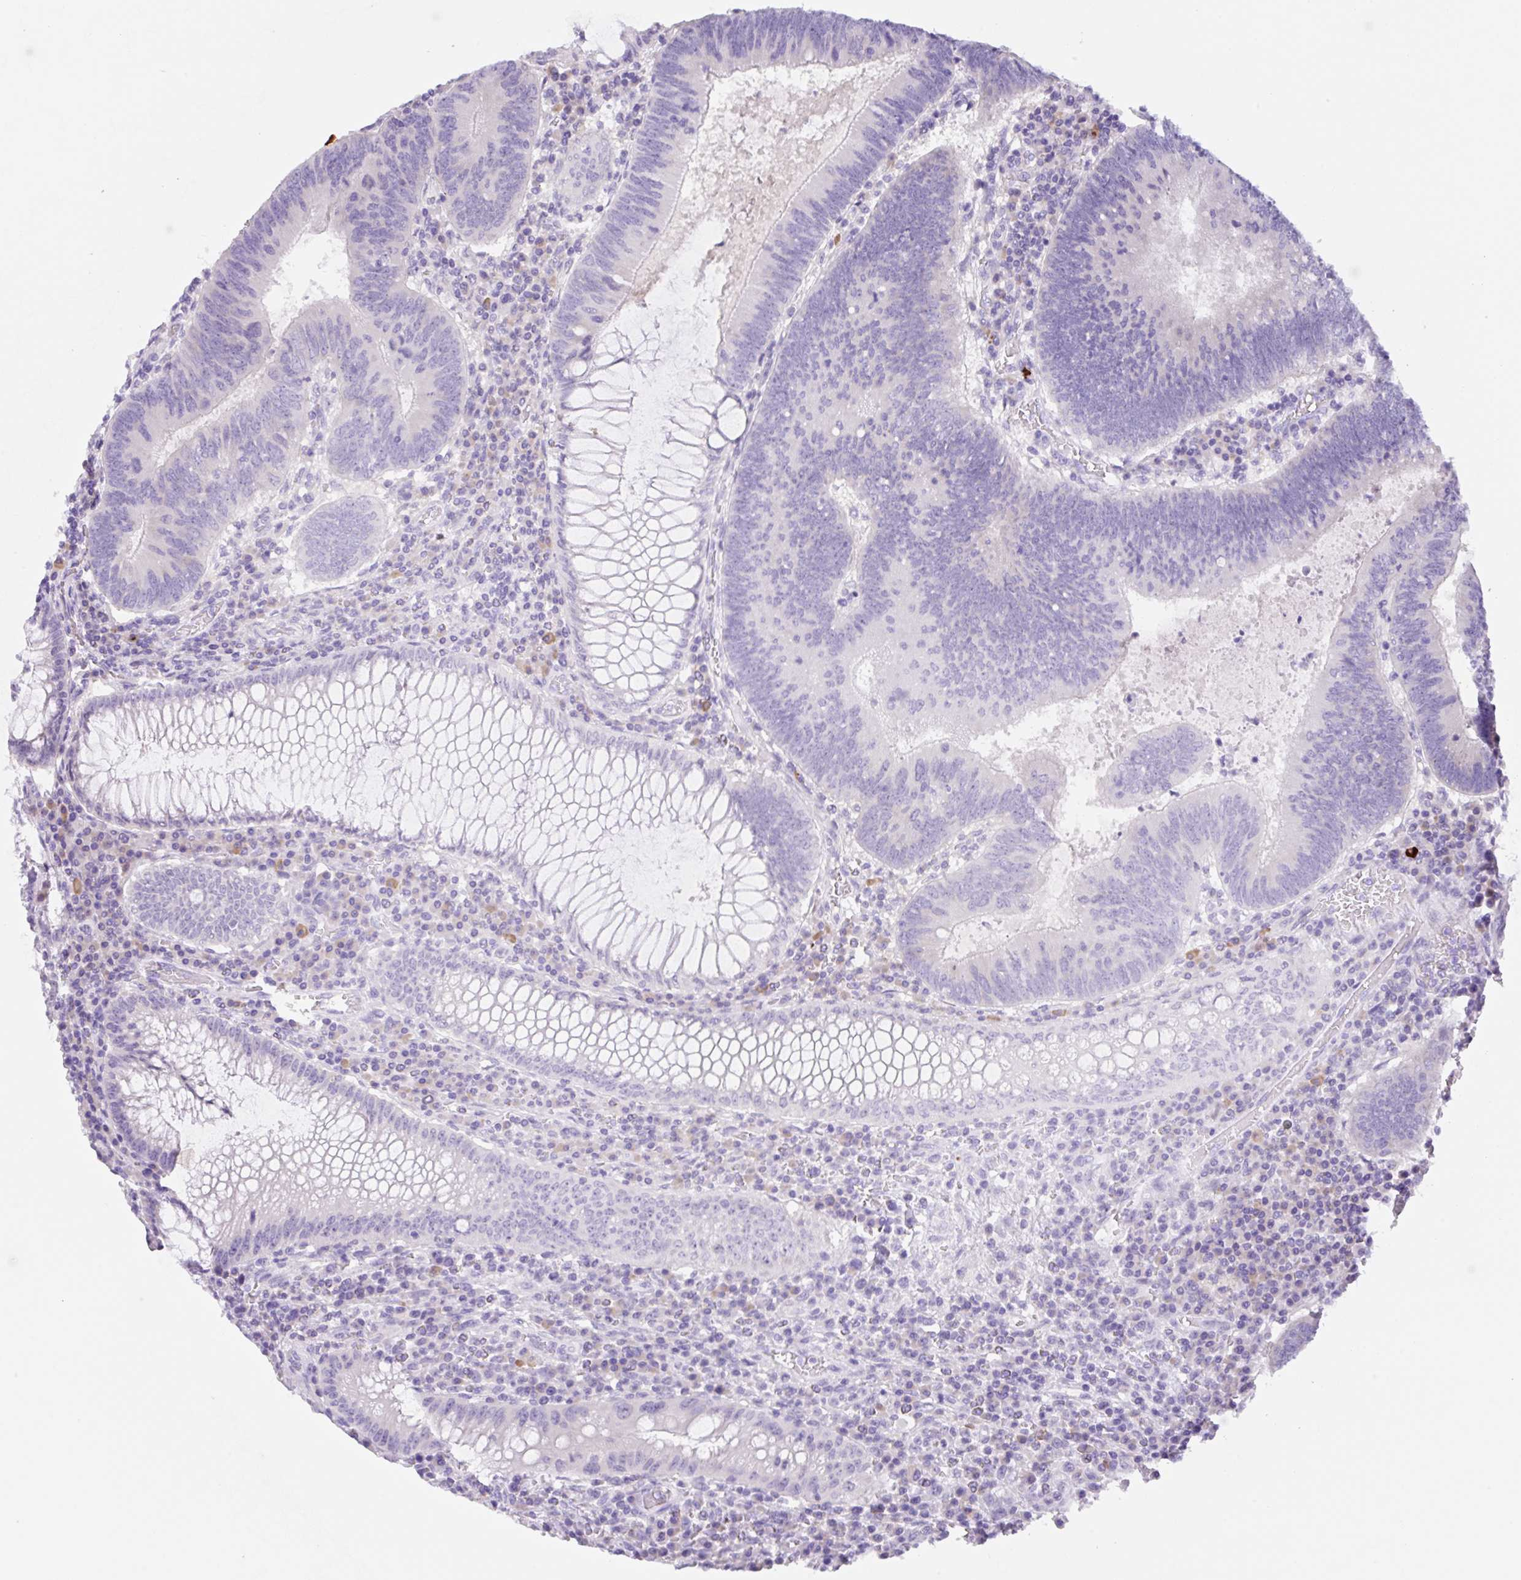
{"staining": {"intensity": "negative", "quantity": "none", "location": "none"}, "tissue": "colorectal cancer", "cell_type": "Tumor cells", "image_type": "cancer", "snomed": [{"axis": "morphology", "description": "Adenocarcinoma, NOS"}, {"axis": "topography", "description": "Colon"}], "caption": "The immunohistochemistry image has no significant staining in tumor cells of adenocarcinoma (colorectal) tissue.", "gene": "KLK8", "patient": {"sex": "male", "age": 67}}